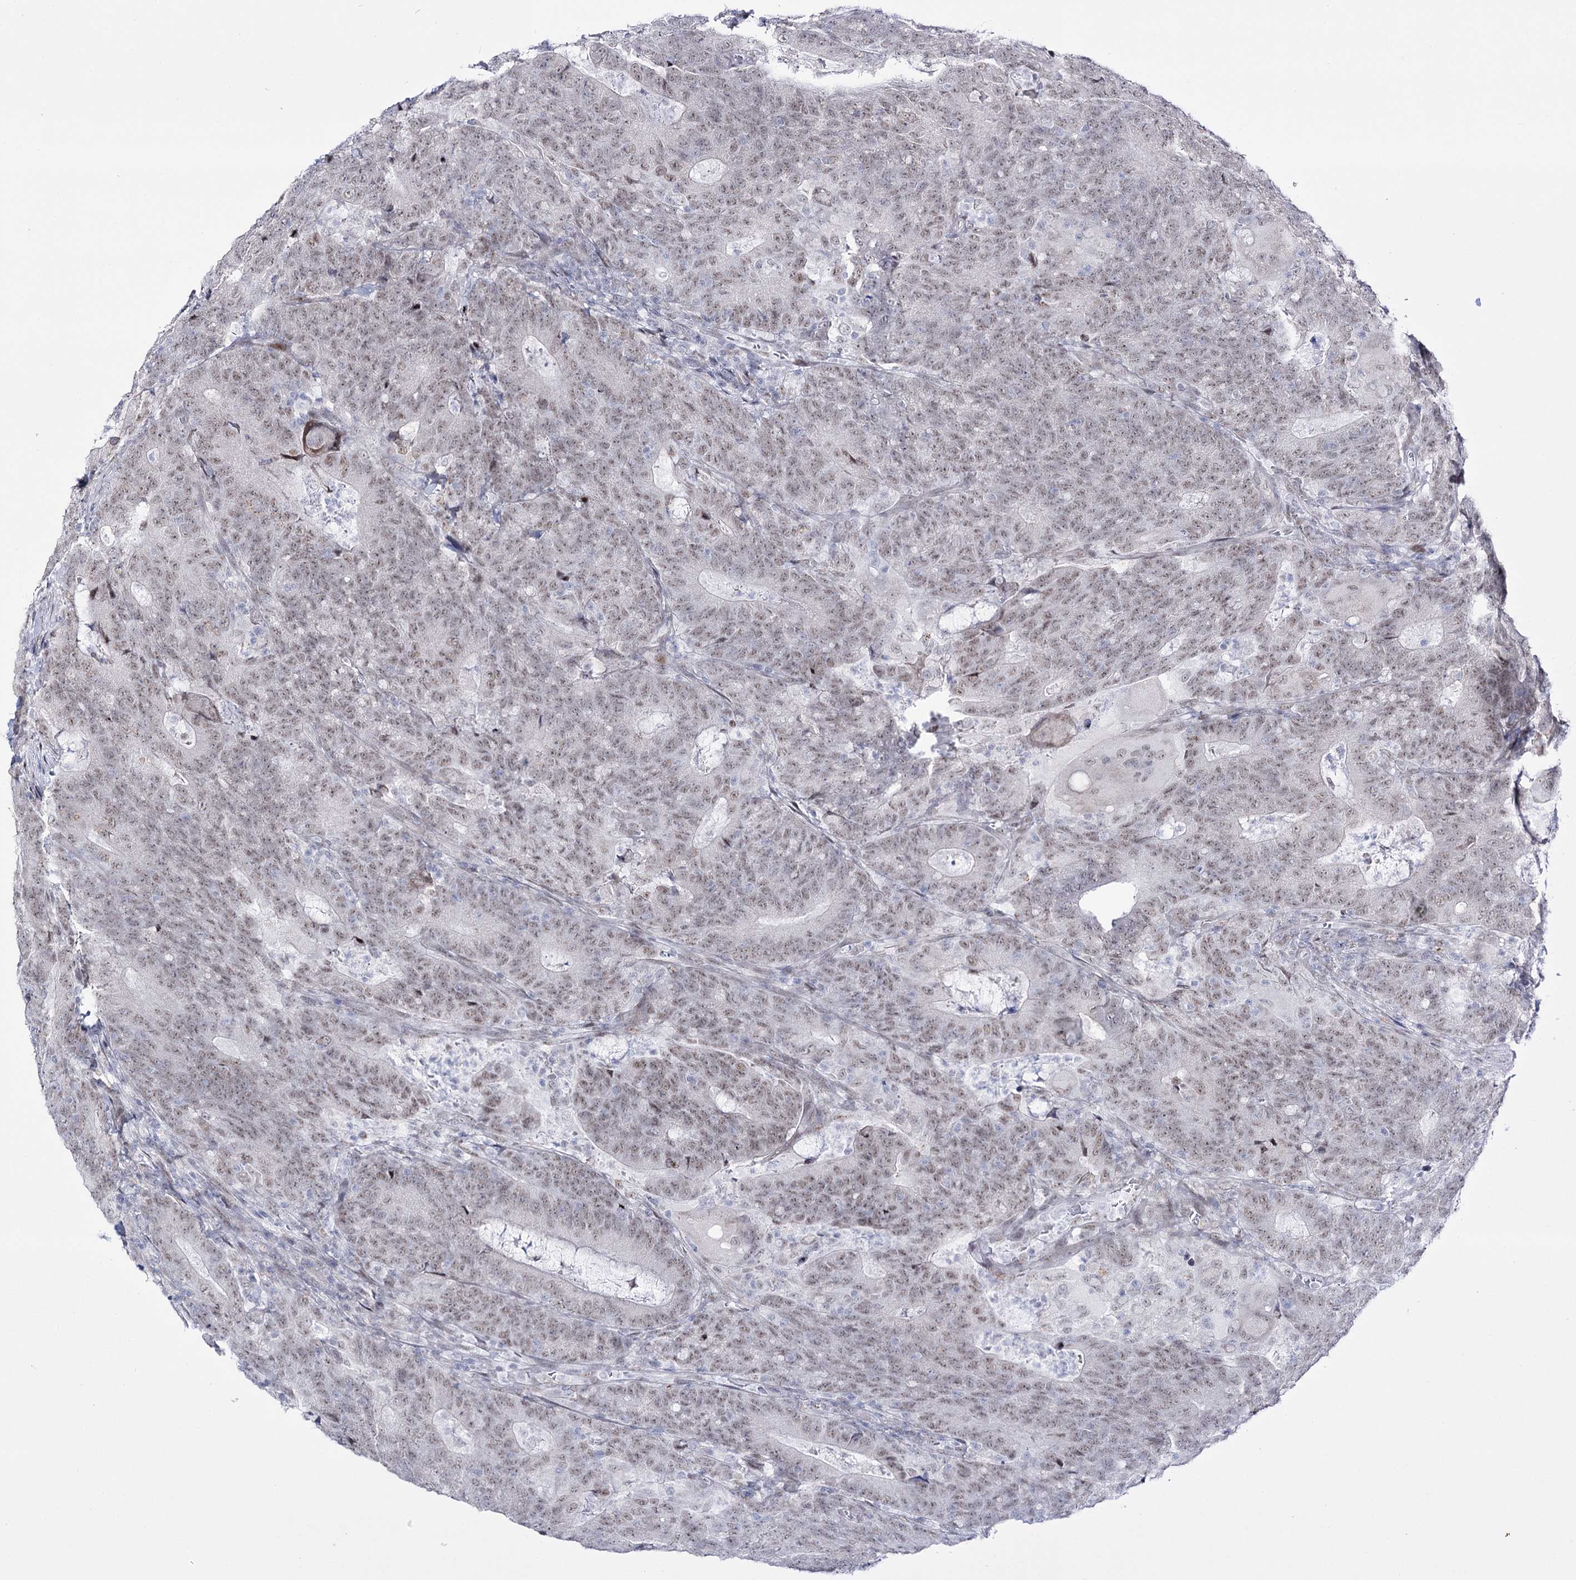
{"staining": {"intensity": "moderate", "quantity": "25%-75%", "location": "nuclear"}, "tissue": "colorectal cancer", "cell_type": "Tumor cells", "image_type": "cancer", "snomed": [{"axis": "morphology", "description": "Normal tissue, NOS"}, {"axis": "morphology", "description": "Adenocarcinoma, NOS"}, {"axis": "topography", "description": "Colon"}], "caption": "A medium amount of moderate nuclear positivity is present in approximately 25%-75% of tumor cells in colorectal adenocarcinoma tissue.", "gene": "RBM15B", "patient": {"sex": "female", "age": 75}}